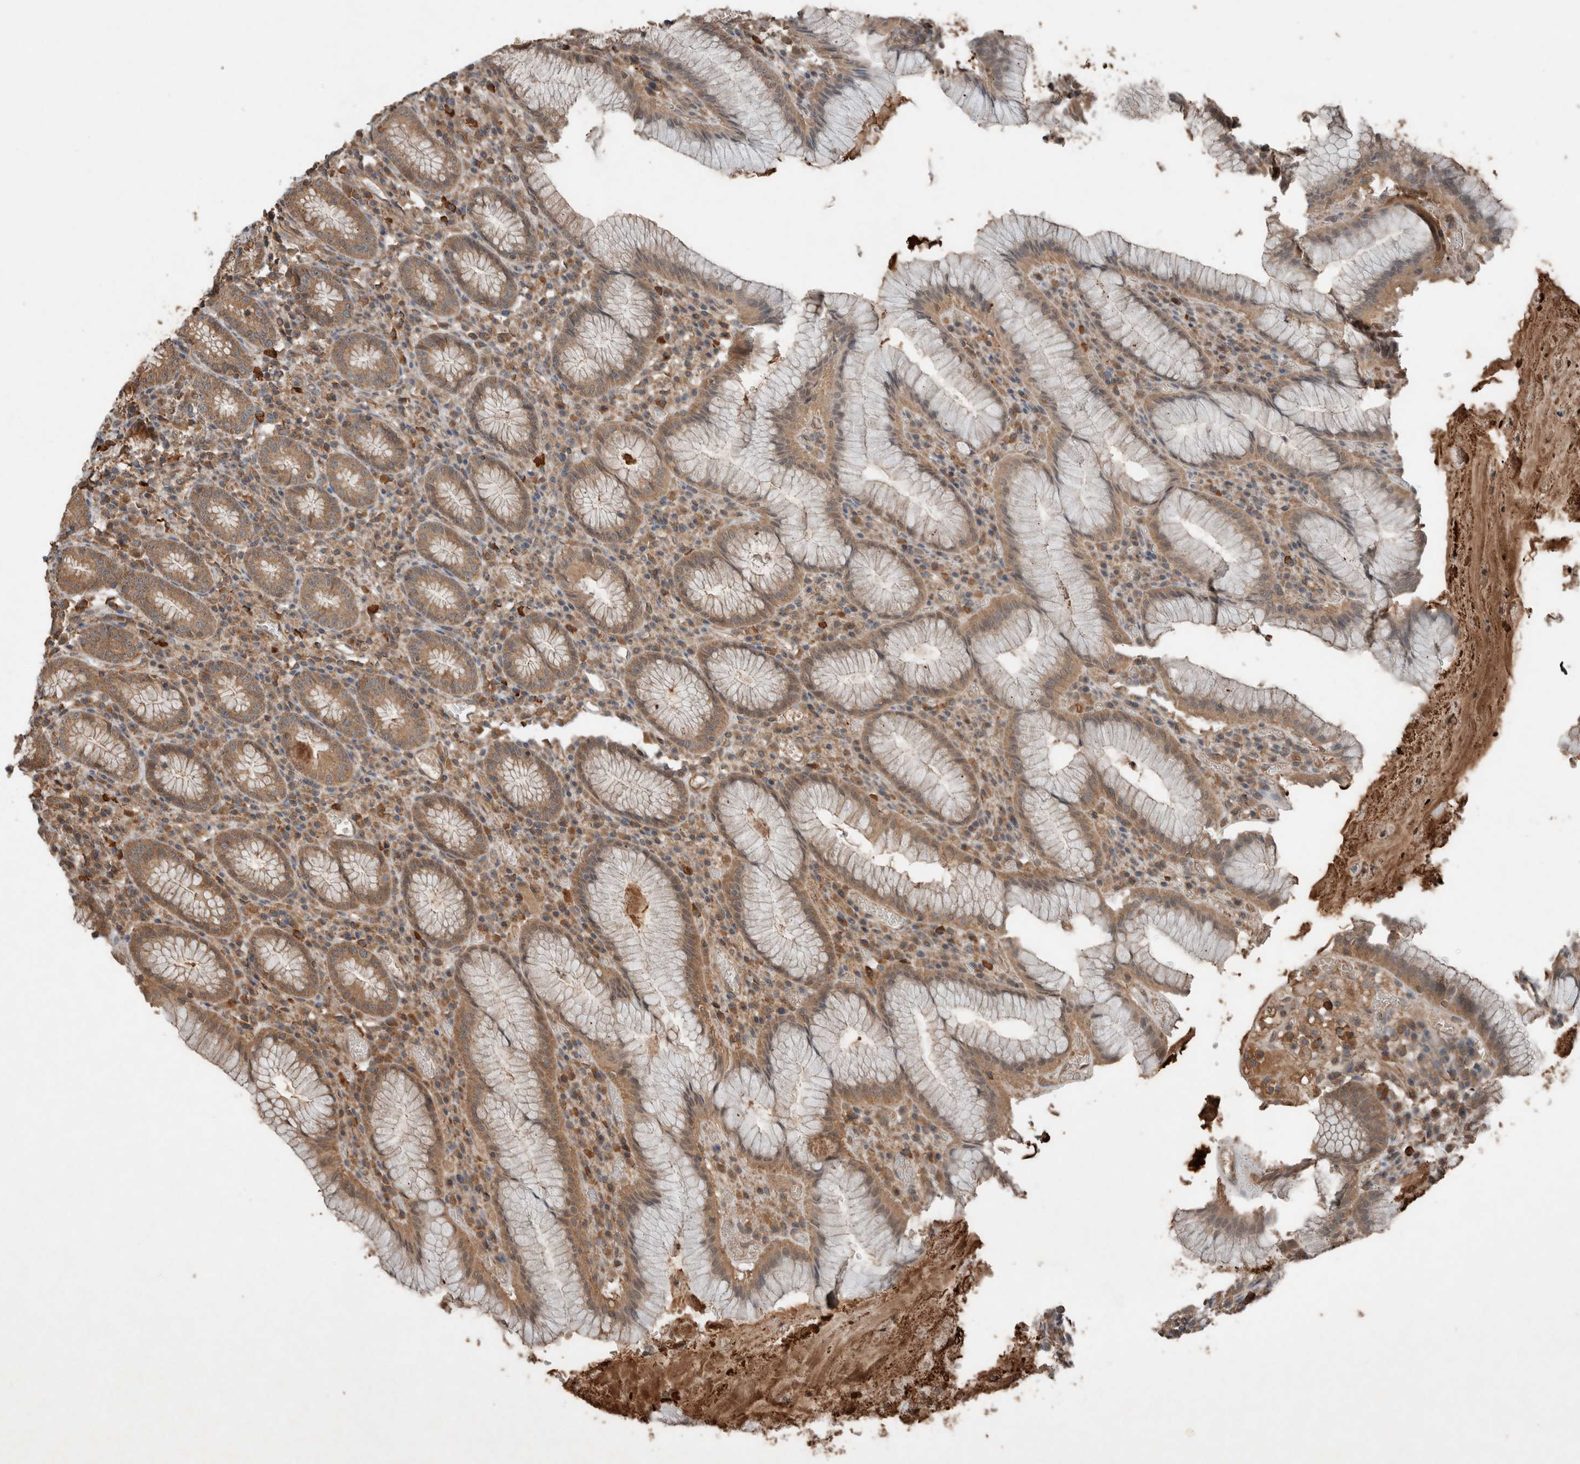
{"staining": {"intensity": "strong", "quantity": "25%-75%", "location": "cytoplasmic/membranous"}, "tissue": "stomach", "cell_type": "Glandular cells", "image_type": "normal", "snomed": [{"axis": "morphology", "description": "Normal tissue, NOS"}, {"axis": "topography", "description": "Stomach"}], "caption": "Protein staining displays strong cytoplasmic/membranous positivity in about 25%-75% of glandular cells in benign stomach. (Stains: DAB in brown, nuclei in blue, Microscopy: brightfield microscopy at high magnification).", "gene": "KLK14", "patient": {"sex": "male", "age": 55}}